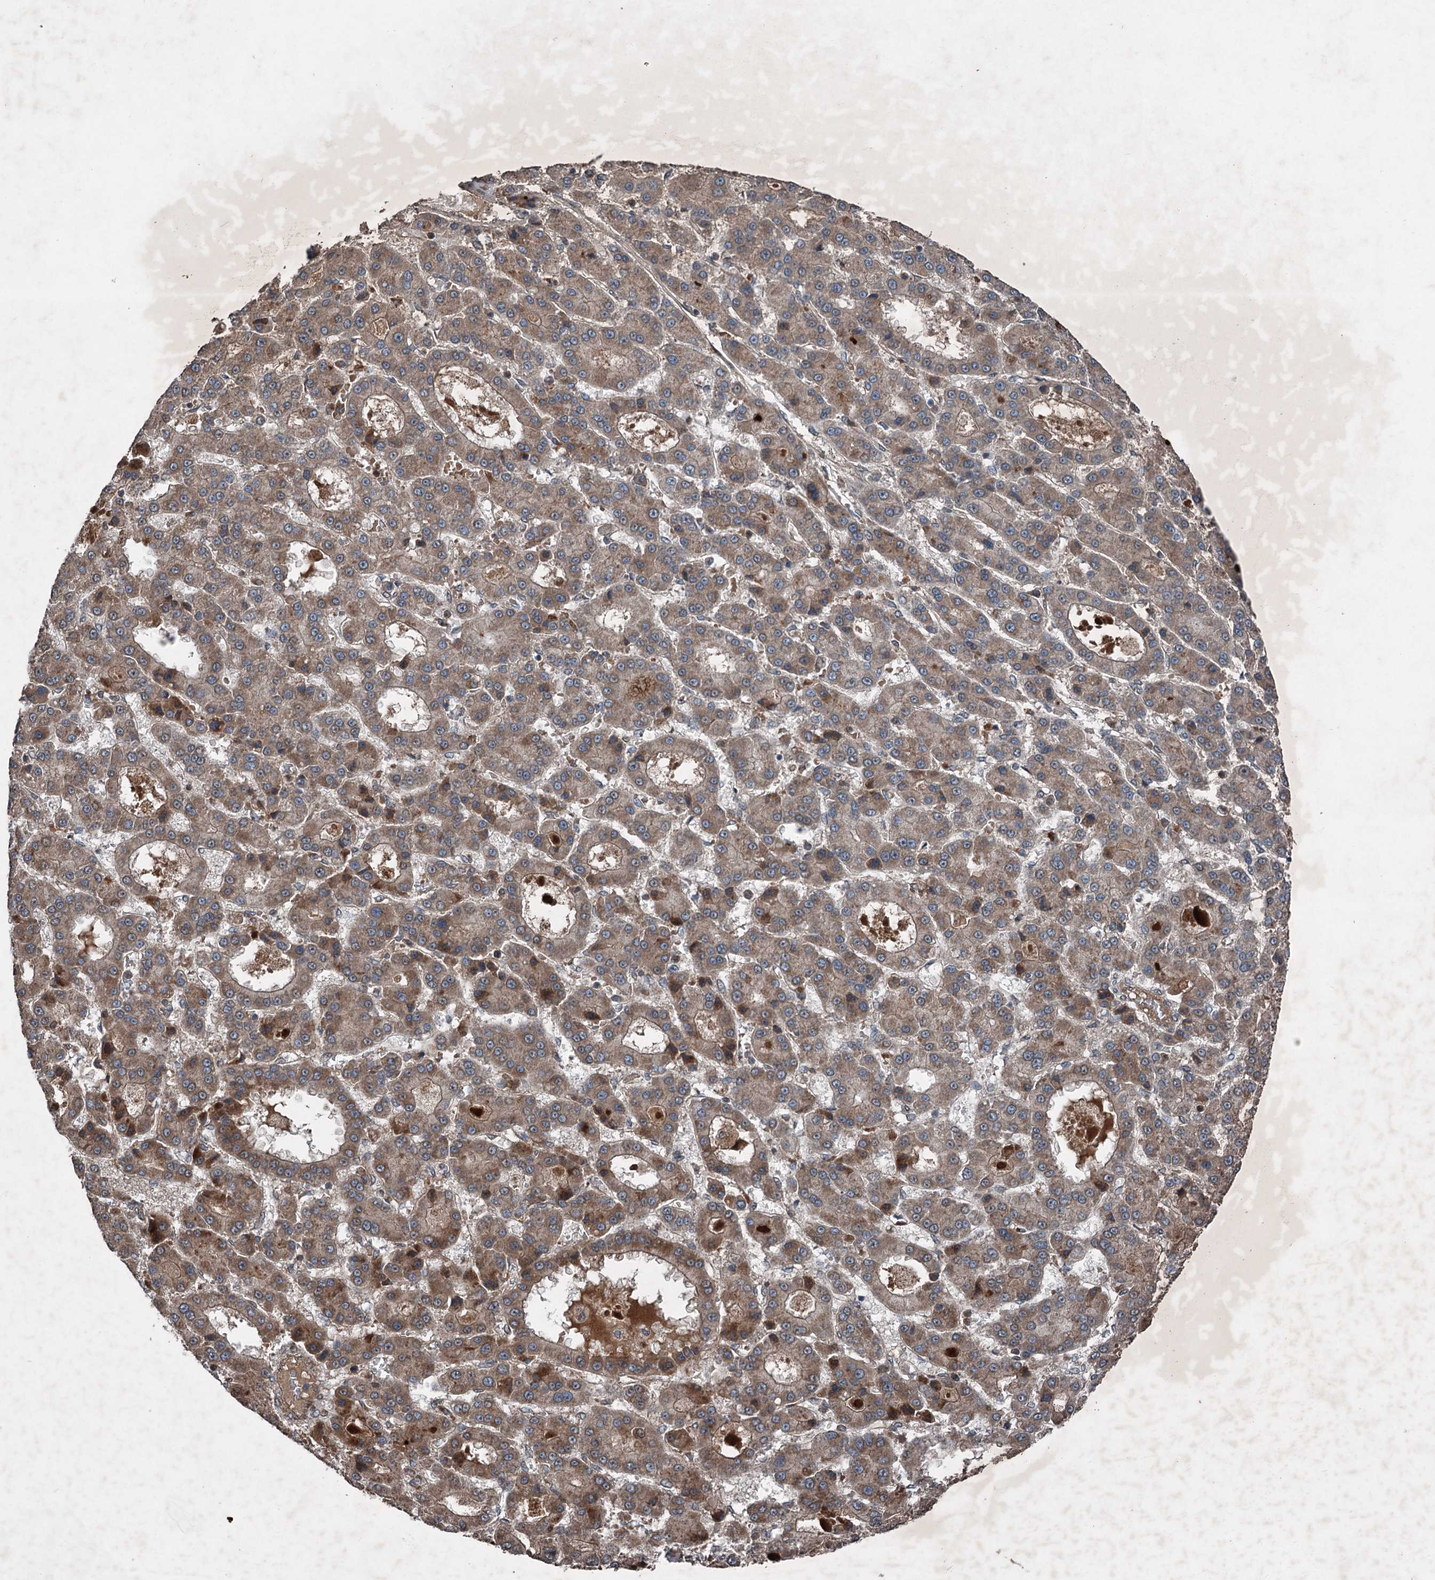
{"staining": {"intensity": "moderate", "quantity": ">75%", "location": "cytoplasmic/membranous"}, "tissue": "liver cancer", "cell_type": "Tumor cells", "image_type": "cancer", "snomed": [{"axis": "morphology", "description": "Carcinoma, Hepatocellular, NOS"}, {"axis": "topography", "description": "Liver"}], "caption": "Hepatocellular carcinoma (liver) was stained to show a protein in brown. There is medium levels of moderate cytoplasmic/membranous positivity in about >75% of tumor cells.", "gene": "ALAS1", "patient": {"sex": "male", "age": 70}}